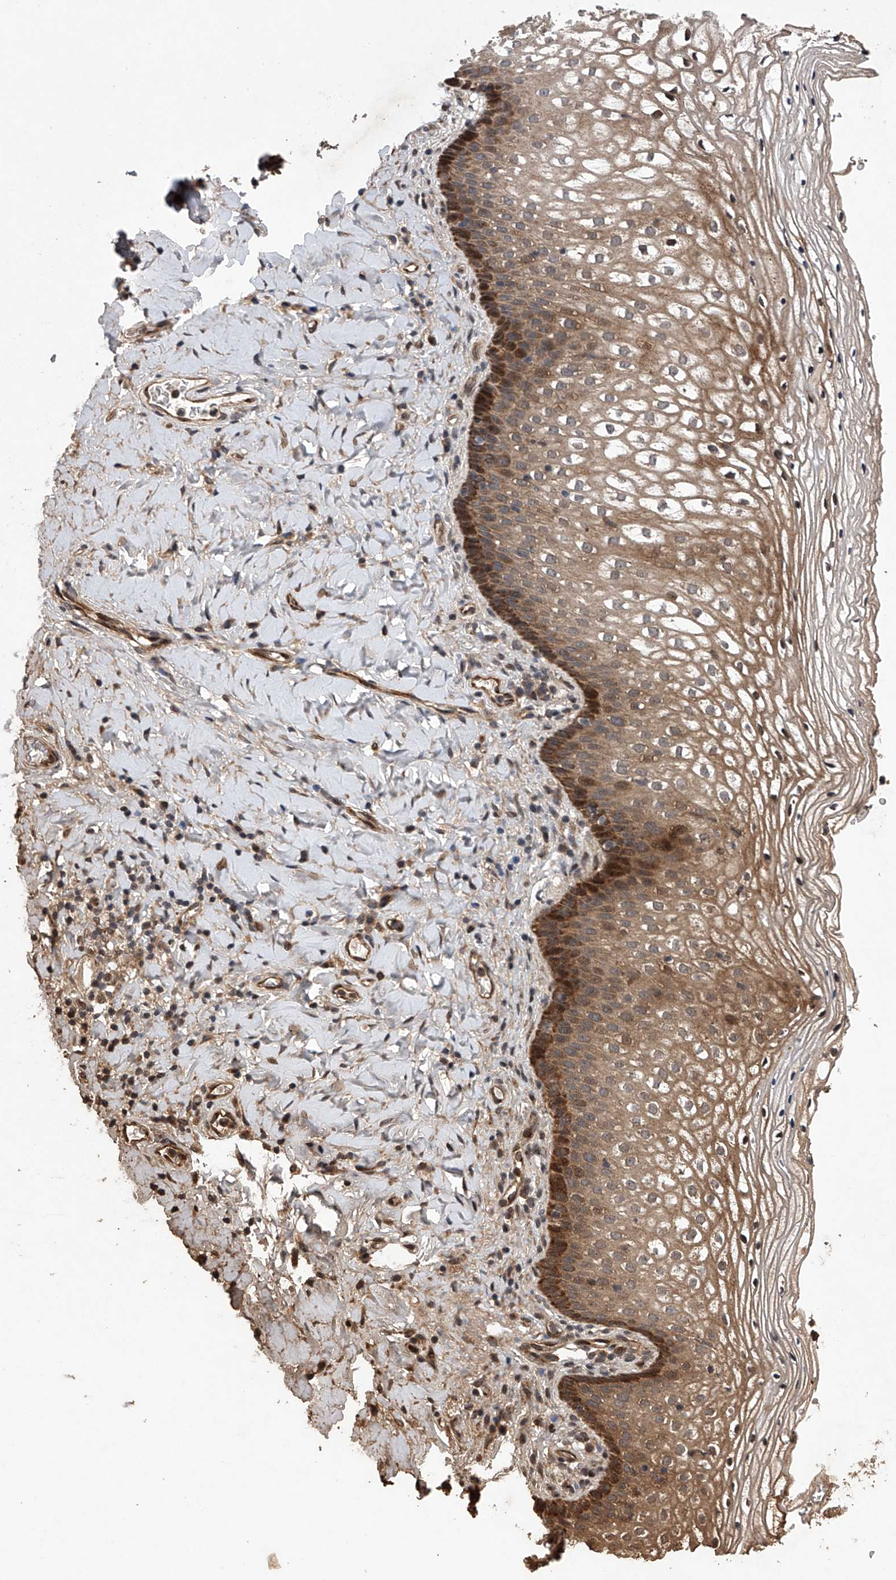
{"staining": {"intensity": "strong", "quantity": ">75%", "location": "cytoplasmic/membranous,nuclear"}, "tissue": "vagina", "cell_type": "Squamous epithelial cells", "image_type": "normal", "snomed": [{"axis": "morphology", "description": "Normal tissue, NOS"}, {"axis": "topography", "description": "Vagina"}], "caption": "Immunohistochemical staining of benign human vagina demonstrates strong cytoplasmic/membranous,nuclear protein positivity in approximately >75% of squamous epithelial cells.", "gene": "MAP3K11", "patient": {"sex": "female", "age": 60}}